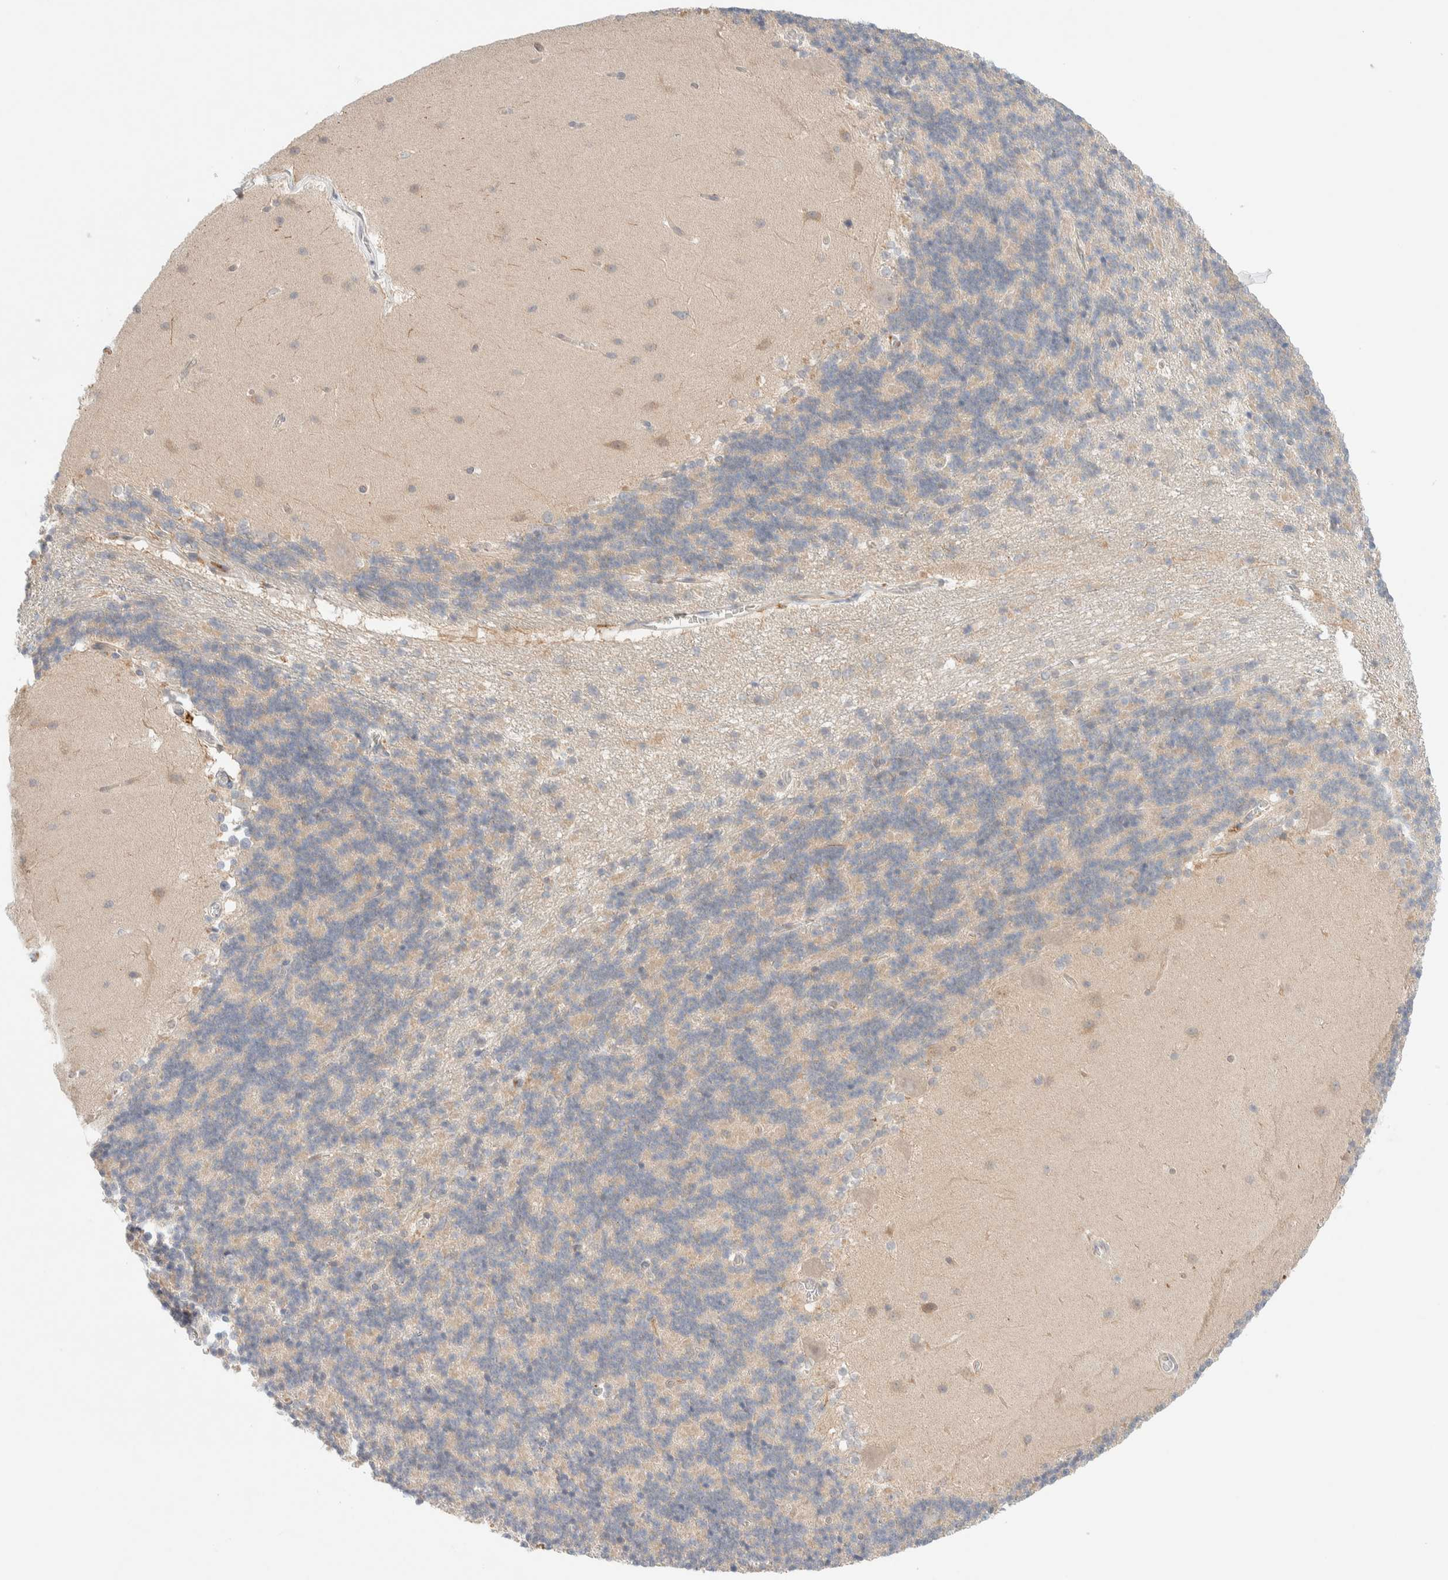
{"staining": {"intensity": "negative", "quantity": "none", "location": "none"}, "tissue": "cerebellum", "cell_type": "Cells in granular layer", "image_type": "normal", "snomed": [{"axis": "morphology", "description": "Normal tissue, NOS"}, {"axis": "topography", "description": "Cerebellum"}], "caption": "High power microscopy micrograph of an immunohistochemistry micrograph of benign cerebellum, revealing no significant expression in cells in granular layer.", "gene": "CHKA", "patient": {"sex": "female", "age": 19}}